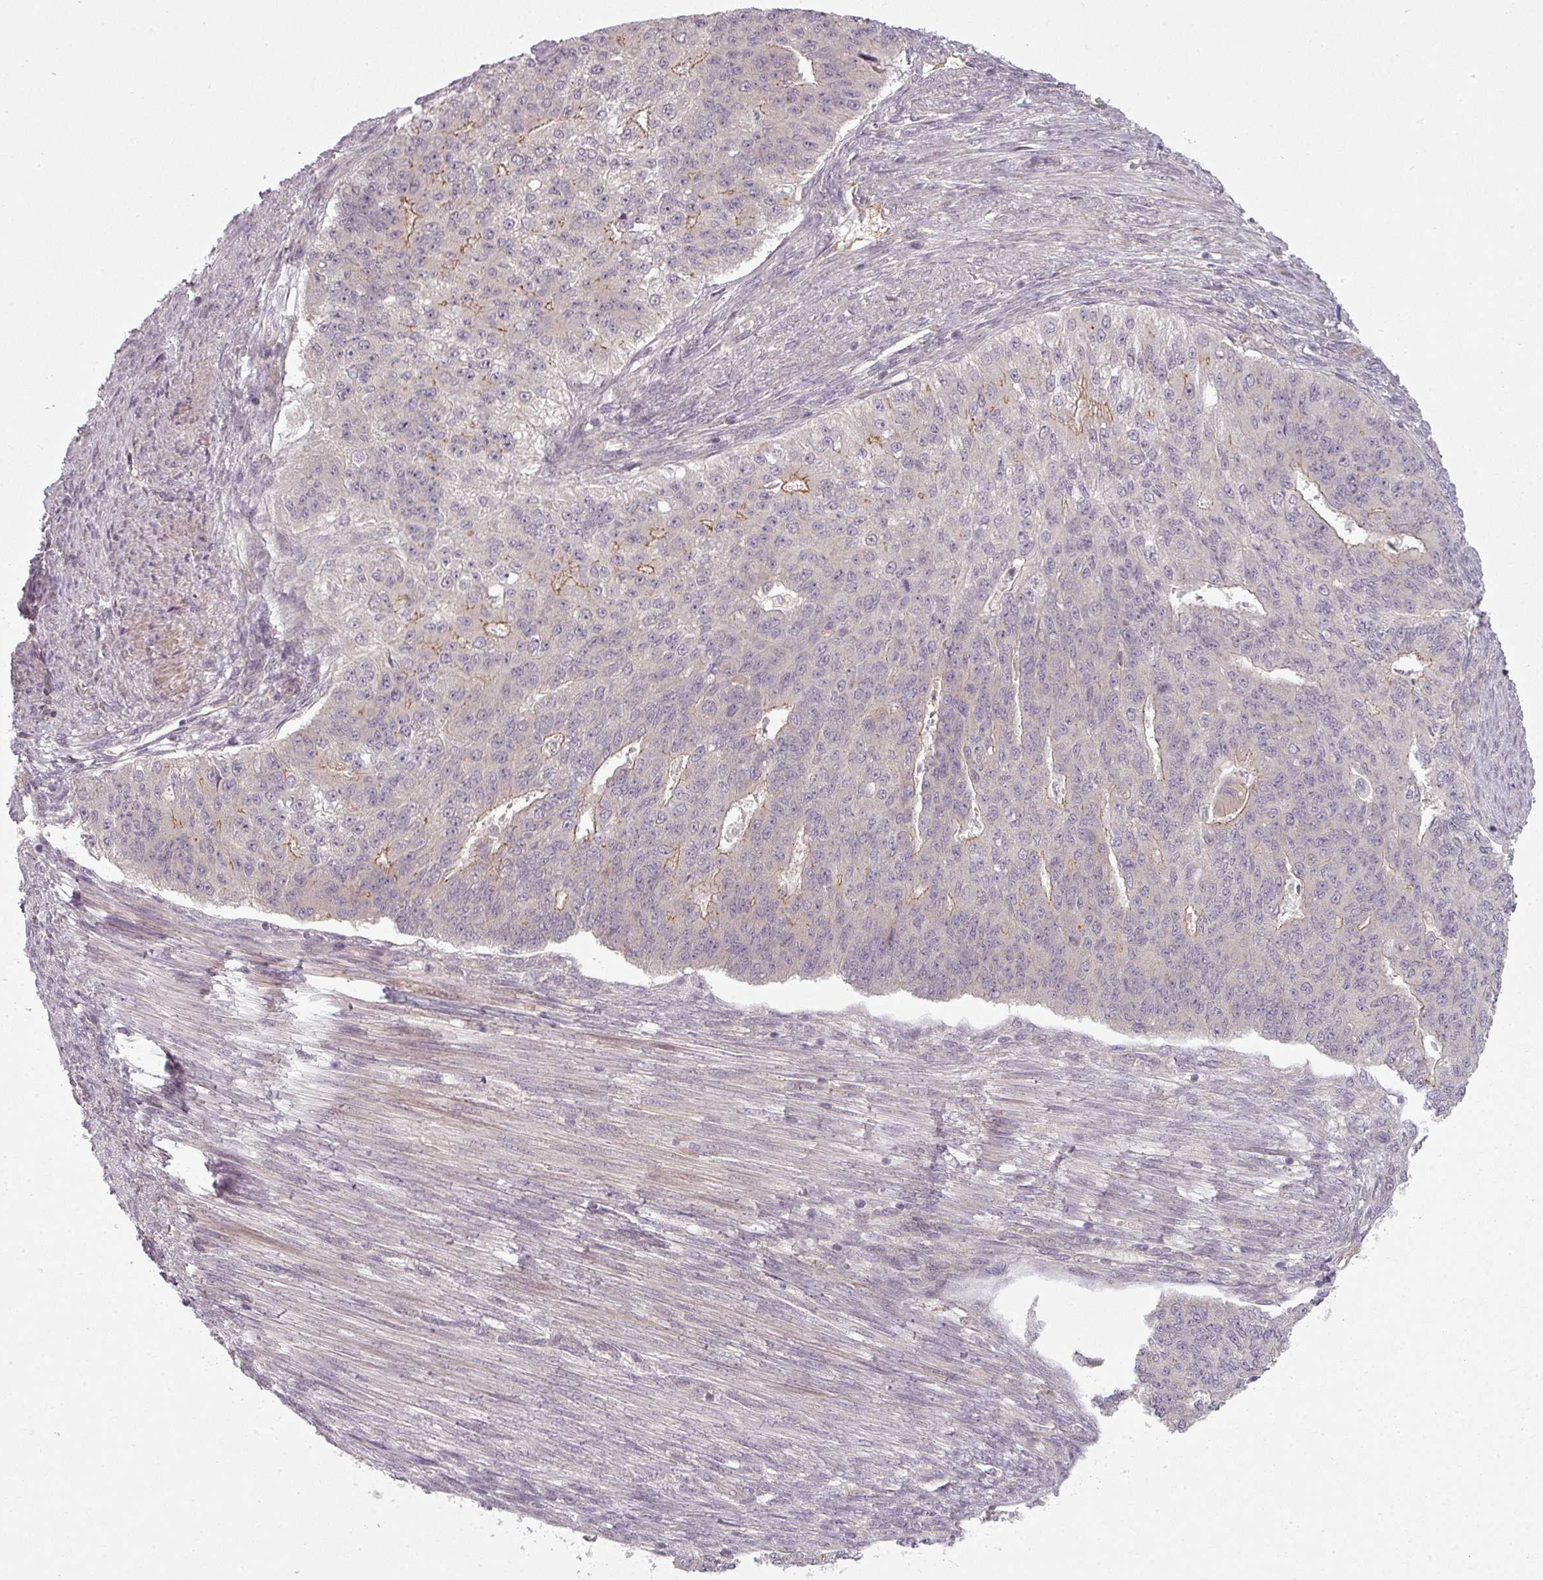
{"staining": {"intensity": "moderate", "quantity": "<25%", "location": "cytoplasmic/membranous"}, "tissue": "endometrial cancer", "cell_type": "Tumor cells", "image_type": "cancer", "snomed": [{"axis": "morphology", "description": "Adenocarcinoma, NOS"}, {"axis": "topography", "description": "Endometrium"}], "caption": "Immunohistochemical staining of human endometrial cancer demonstrates low levels of moderate cytoplasmic/membranous protein expression in approximately <25% of tumor cells.", "gene": "SLC16A9", "patient": {"sex": "female", "age": 32}}